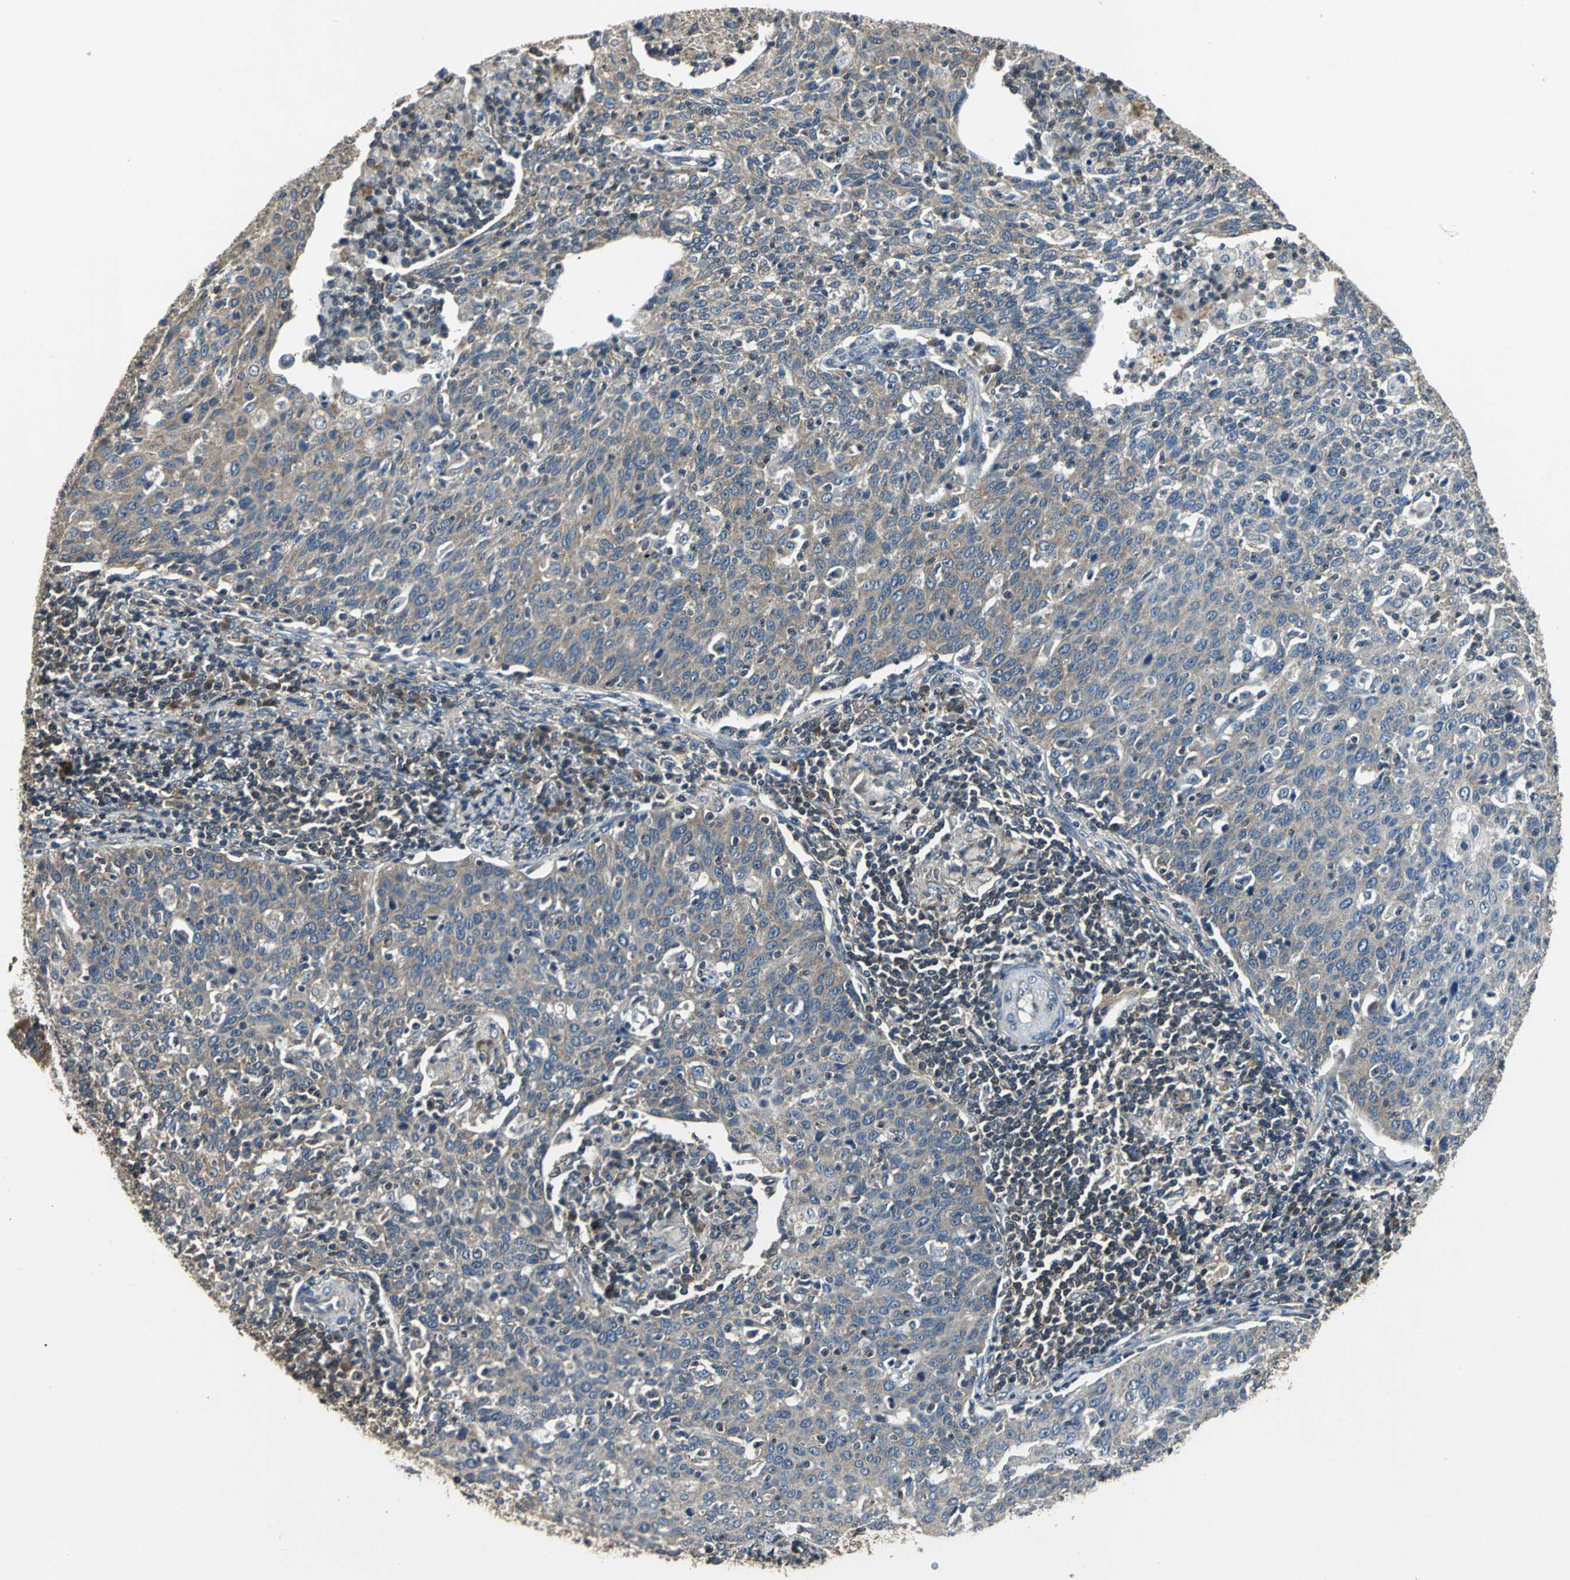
{"staining": {"intensity": "weak", "quantity": ">75%", "location": "cytoplasmic/membranous"}, "tissue": "cervical cancer", "cell_type": "Tumor cells", "image_type": "cancer", "snomed": [{"axis": "morphology", "description": "Squamous cell carcinoma, NOS"}, {"axis": "topography", "description": "Cervix"}], "caption": "Immunohistochemistry micrograph of neoplastic tissue: cervical cancer (squamous cell carcinoma) stained using IHC reveals low levels of weak protein expression localized specifically in the cytoplasmic/membranous of tumor cells, appearing as a cytoplasmic/membranous brown color.", "gene": "IRF3", "patient": {"sex": "female", "age": 38}}